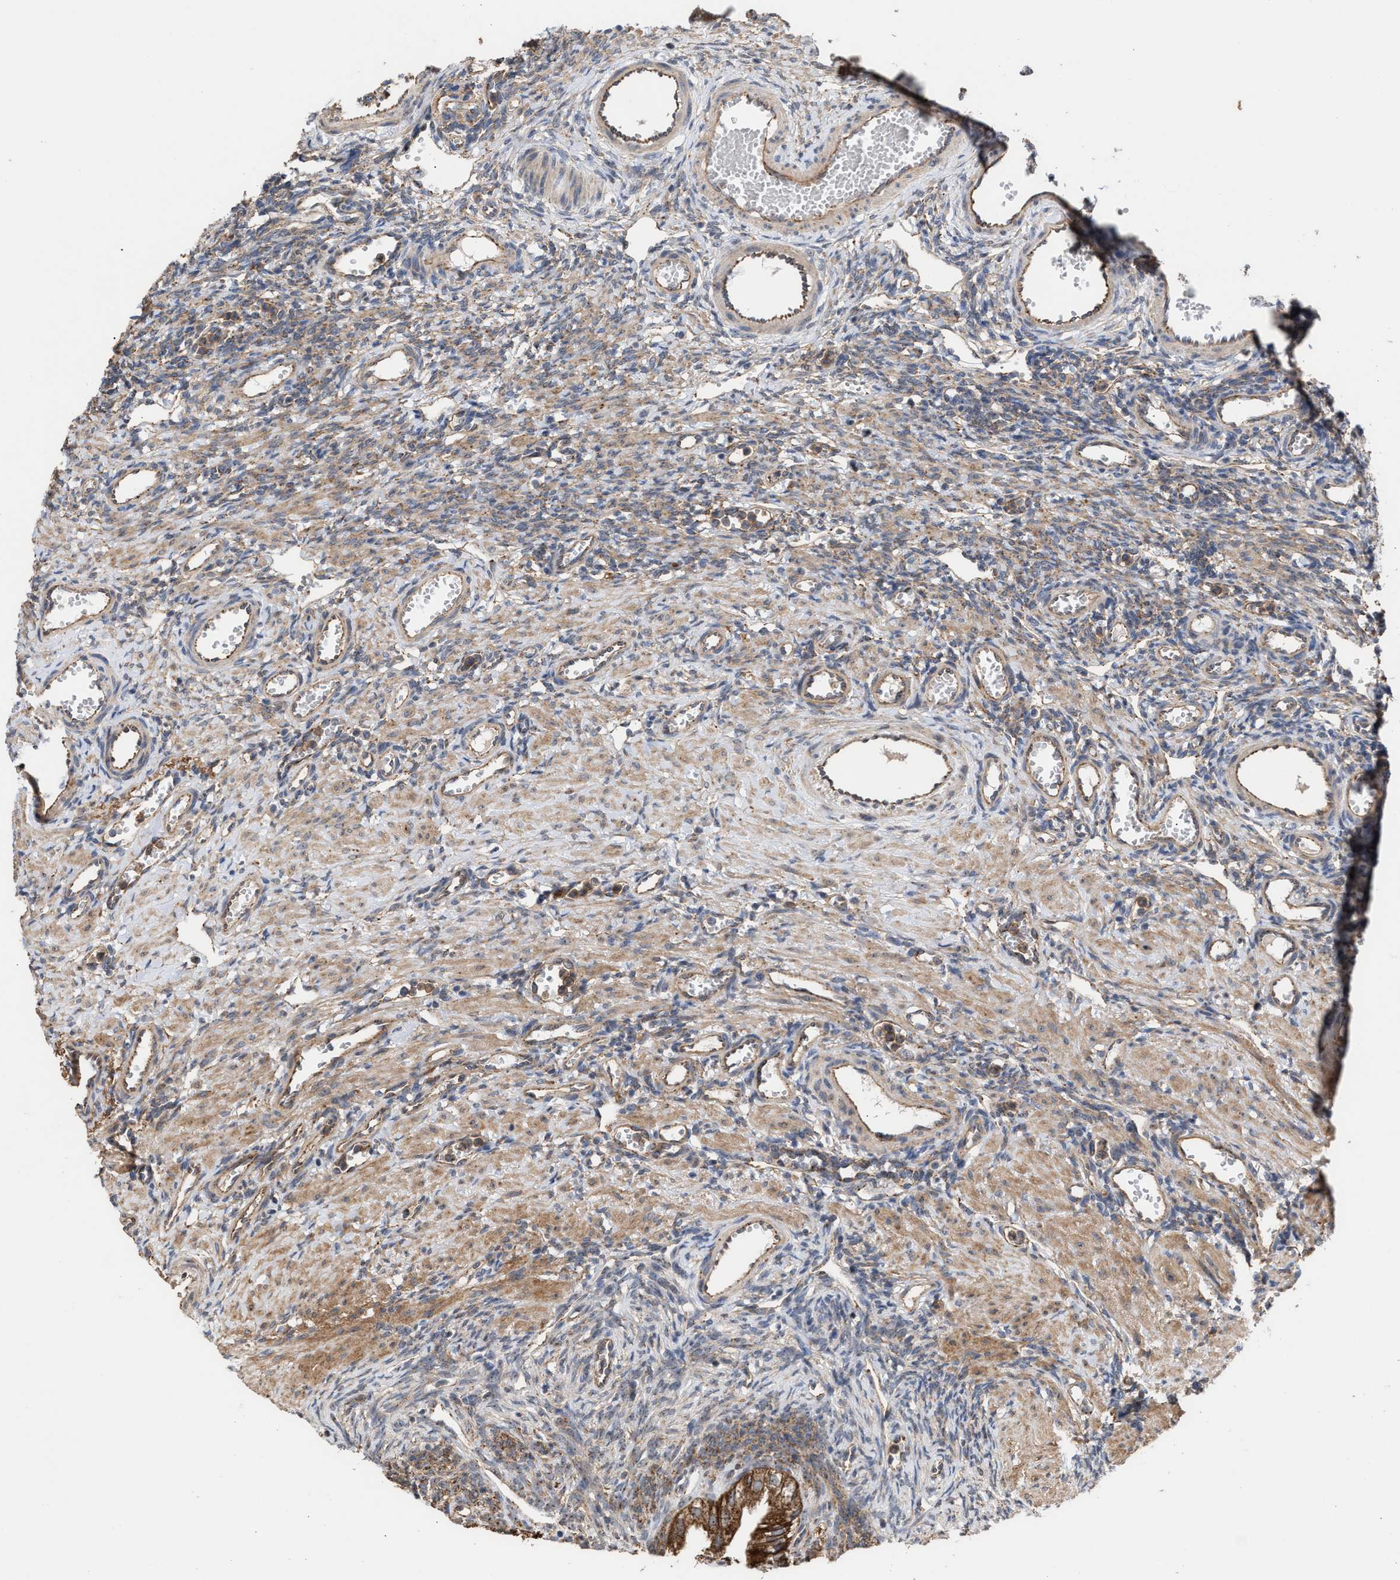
{"staining": {"intensity": "strong", "quantity": ">75%", "location": "cytoplasmic/membranous"}, "tissue": "ovary", "cell_type": "Follicle cells", "image_type": "normal", "snomed": [{"axis": "morphology", "description": "Normal tissue, NOS"}, {"axis": "topography", "description": "Ovary"}], "caption": "Protein expression analysis of normal ovary exhibits strong cytoplasmic/membranous positivity in approximately >75% of follicle cells.", "gene": "EXOSC2", "patient": {"sex": "female", "age": 33}}